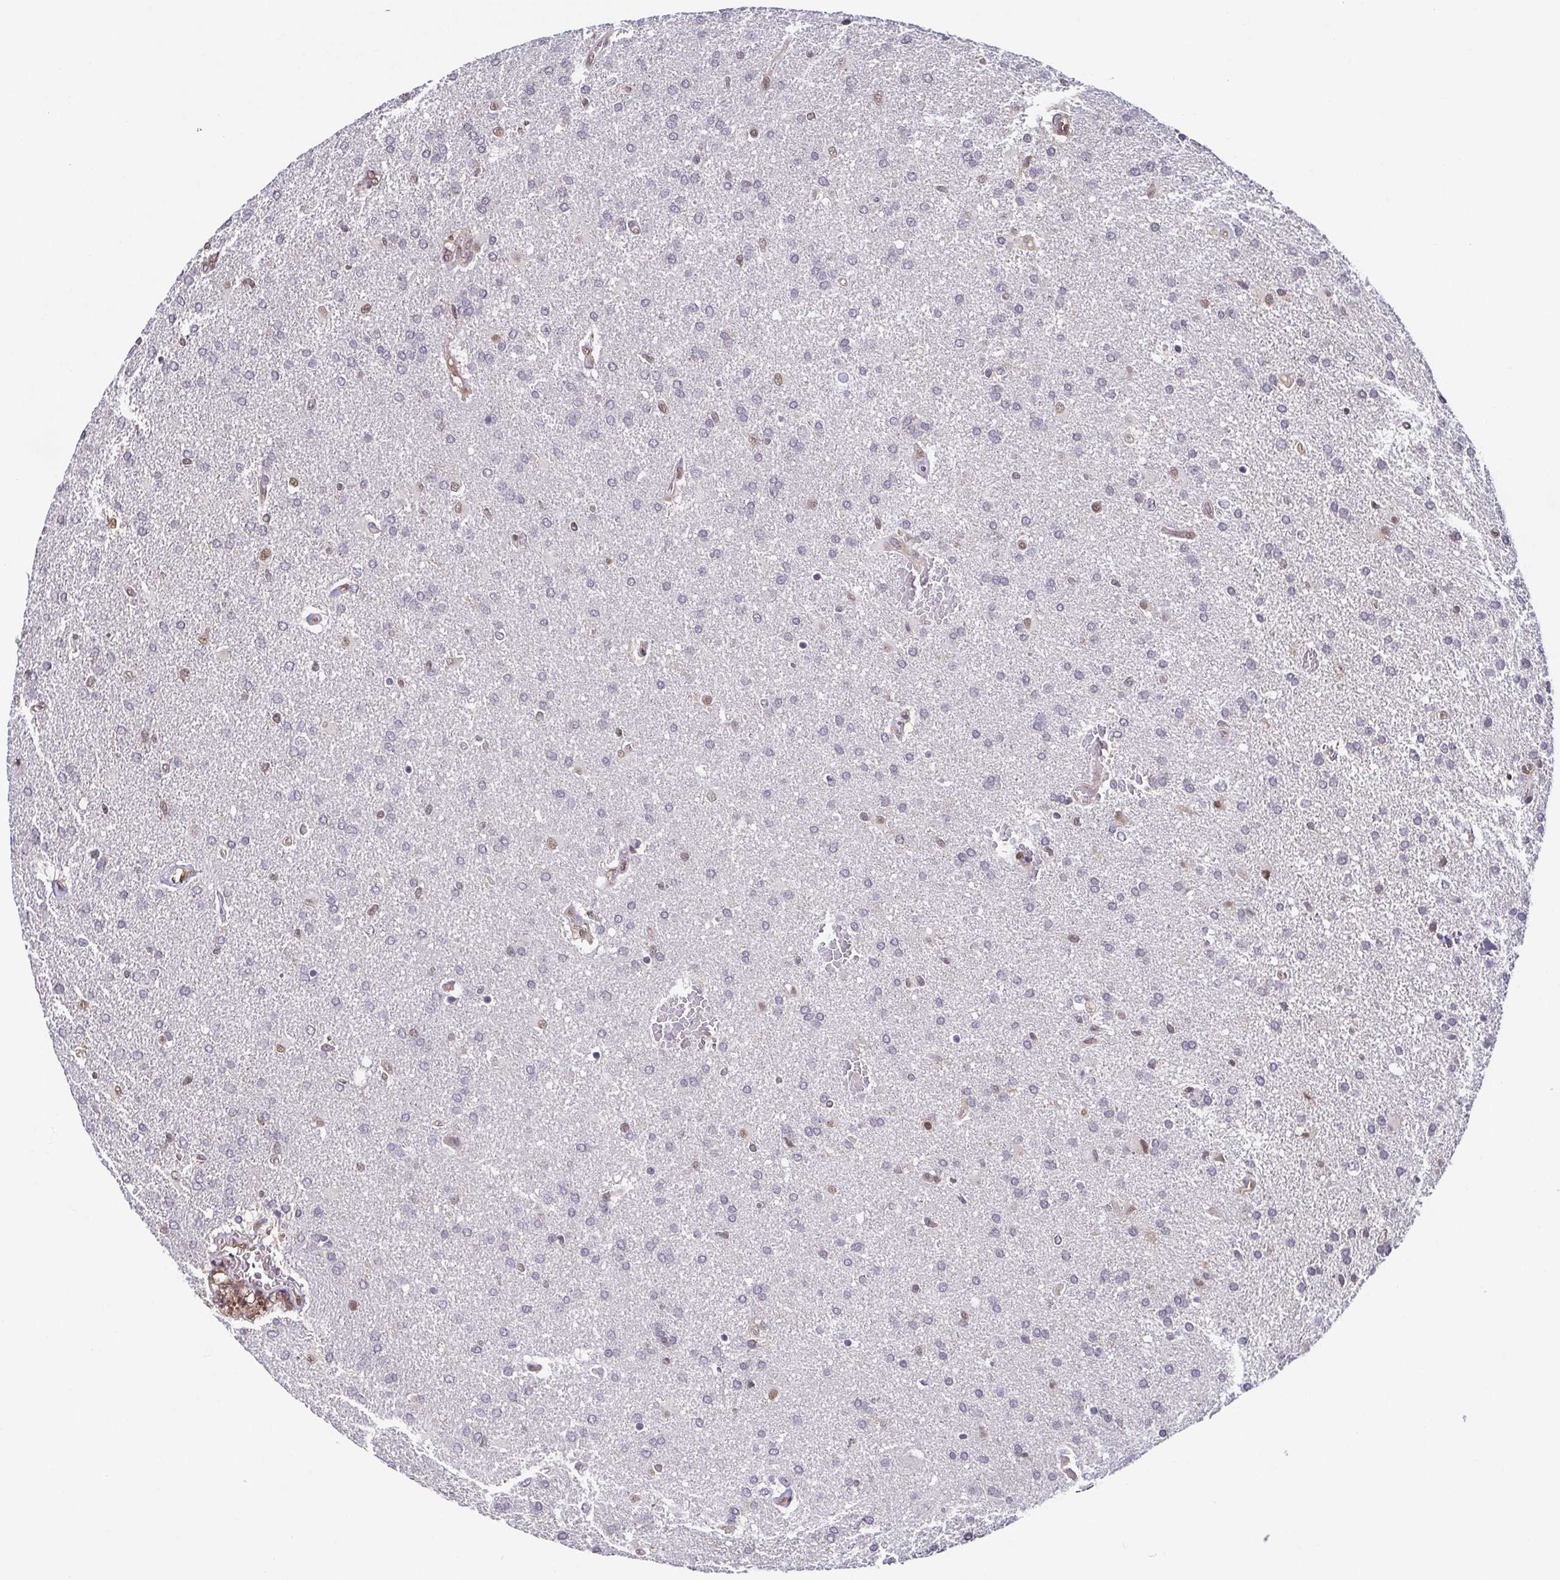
{"staining": {"intensity": "moderate", "quantity": "<25%", "location": "nuclear"}, "tissue": "glioma", "cell_type": "Tumor cells", "image_type": "cancer", "snomed": [{"axis": "morphology", "description": "Glioma, malignant, High grade"}, {"axis": "topography", "description": "Brain"}], "caption": "Immunohistochemical staining of malignant glioma (high-grade) reveals moderate nuclear protein positivity in approximately <25% of tumor cells.", "gene": "PSMB9", "patient": {"sex": "male", "age": 68}}